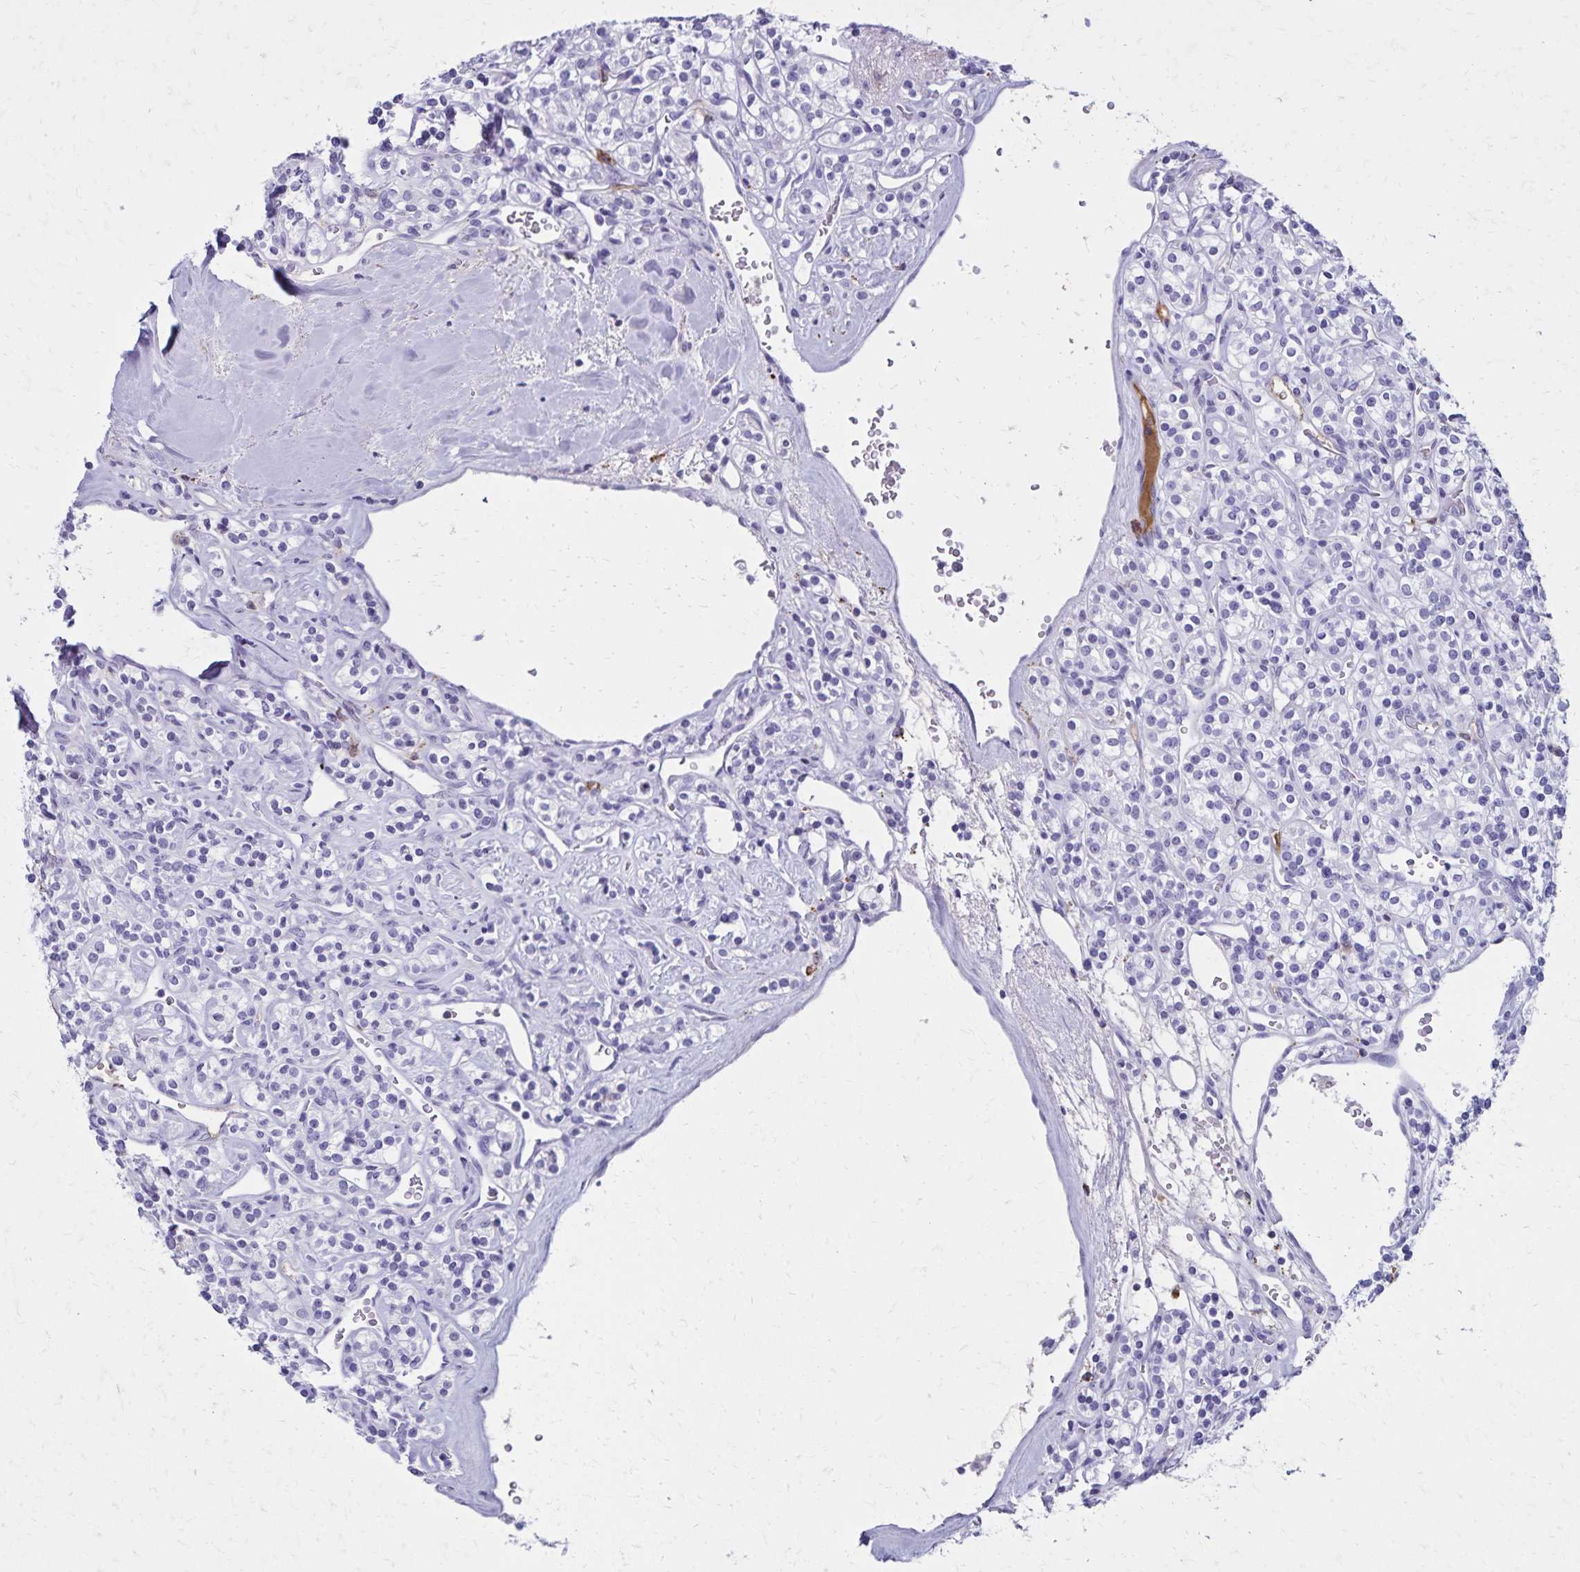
{"staining": {"intensity": "negative", "quantity": "none", "location": "none"}, "tissue": "renal cancer", "cell_type": "Tumor cells", "image_type": "cancer", "snomed": [{"axis": "morphology", "description": "Adenocarcinoma, NOS"}, {"axis": "topography", "description": "Kidney"}], "caption": "DAB immunohistochemical staining of renal cancer demonstrates no significant expression in tumor cells.", "gene": "CD27", "patient": {"sex": "male", "age": 77}}